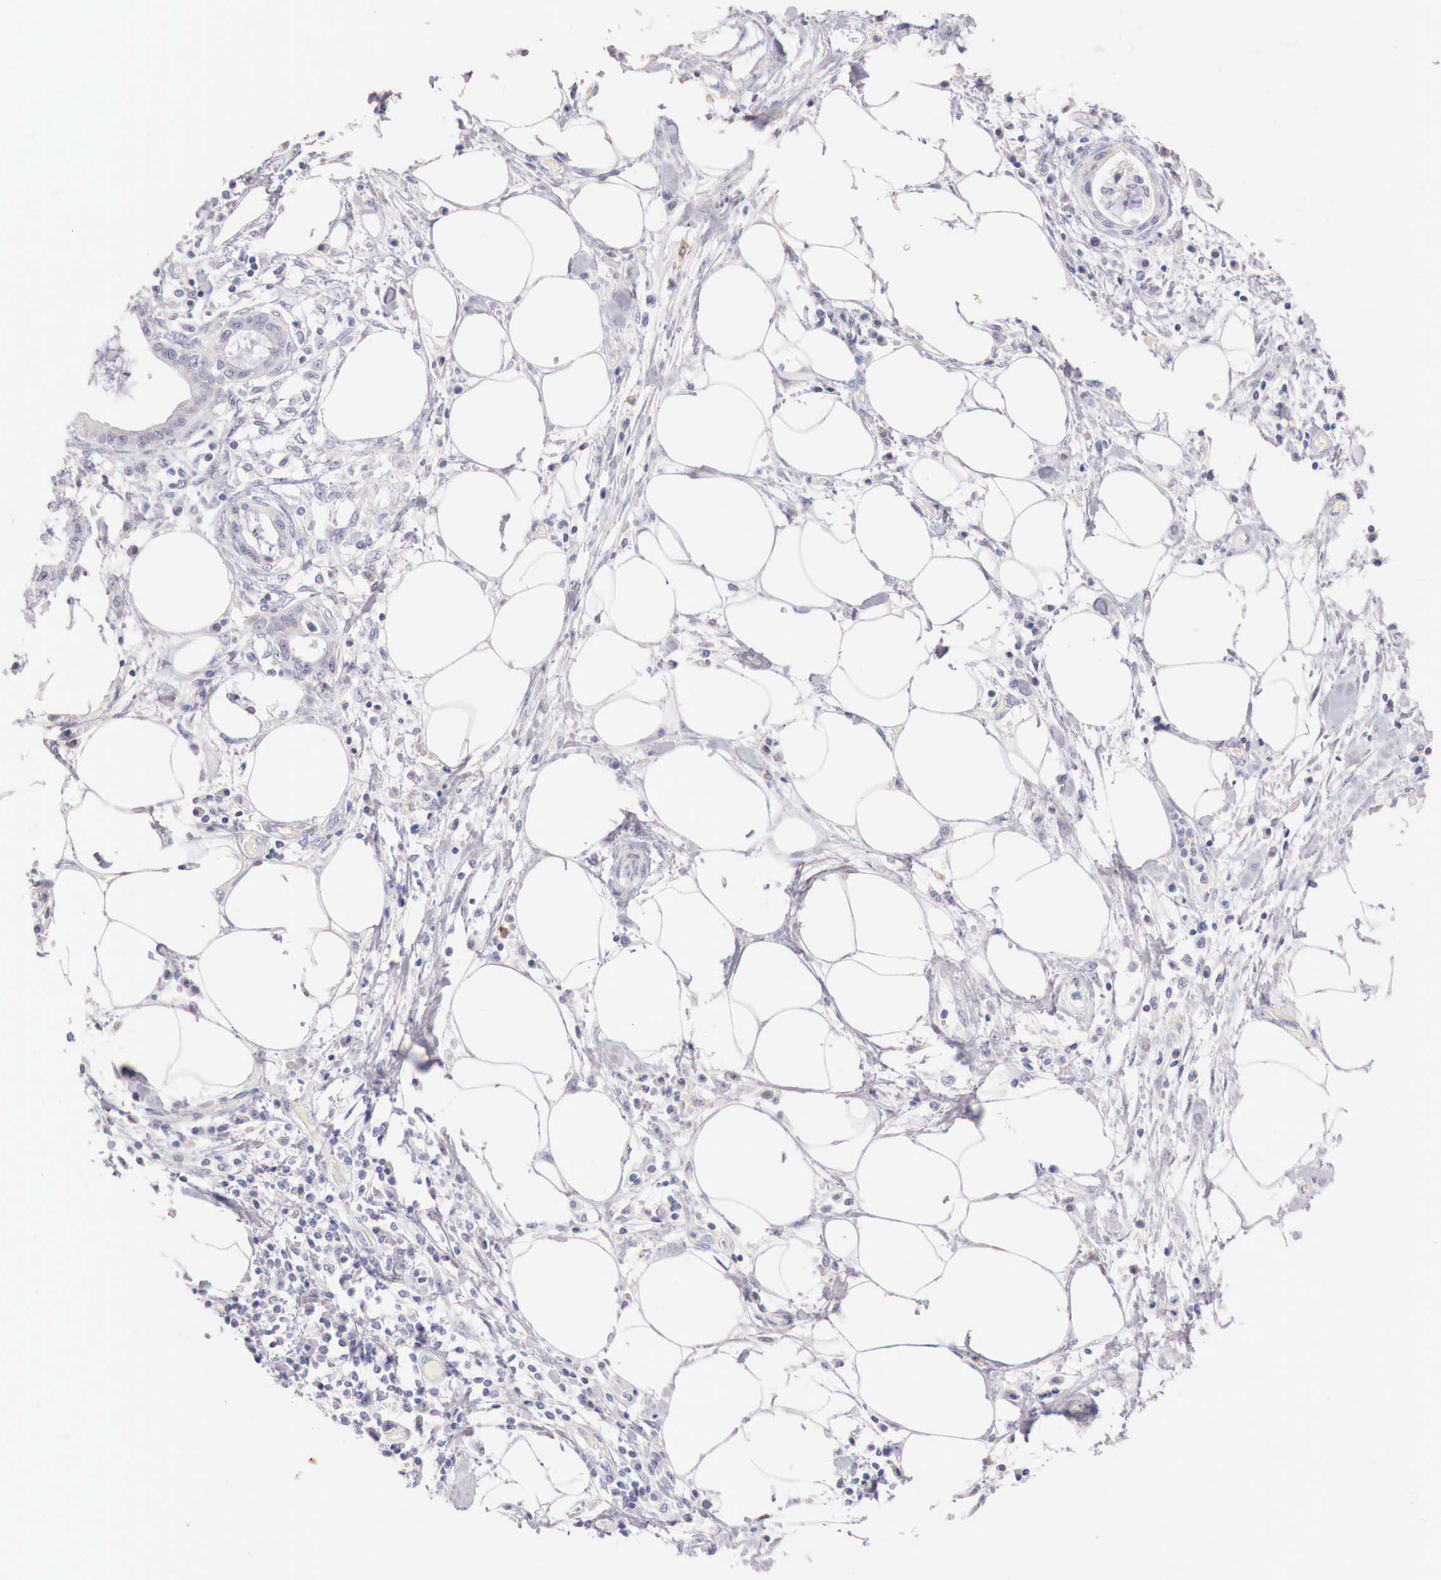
{"staining": {"intensity": "negative", "quantity": "none", "location": "none"}, "tissue": "pancreatic cancer", "cell_type": "Tumor cells", "image_type": "cancer", "snomed": [{"axis": "morphology", "description": "Adenocarcinoma, NOS"}, {"axis": "topography", "description": "Pancreas"}], "caption": "IHC image of neoplastic tissue: adenocarcinoma (pancreatic) stained with DAB shows no significant protein staining in tumor cells.", "gene": "ITIH6", "patient": {"sex": "female", "age": 64}}